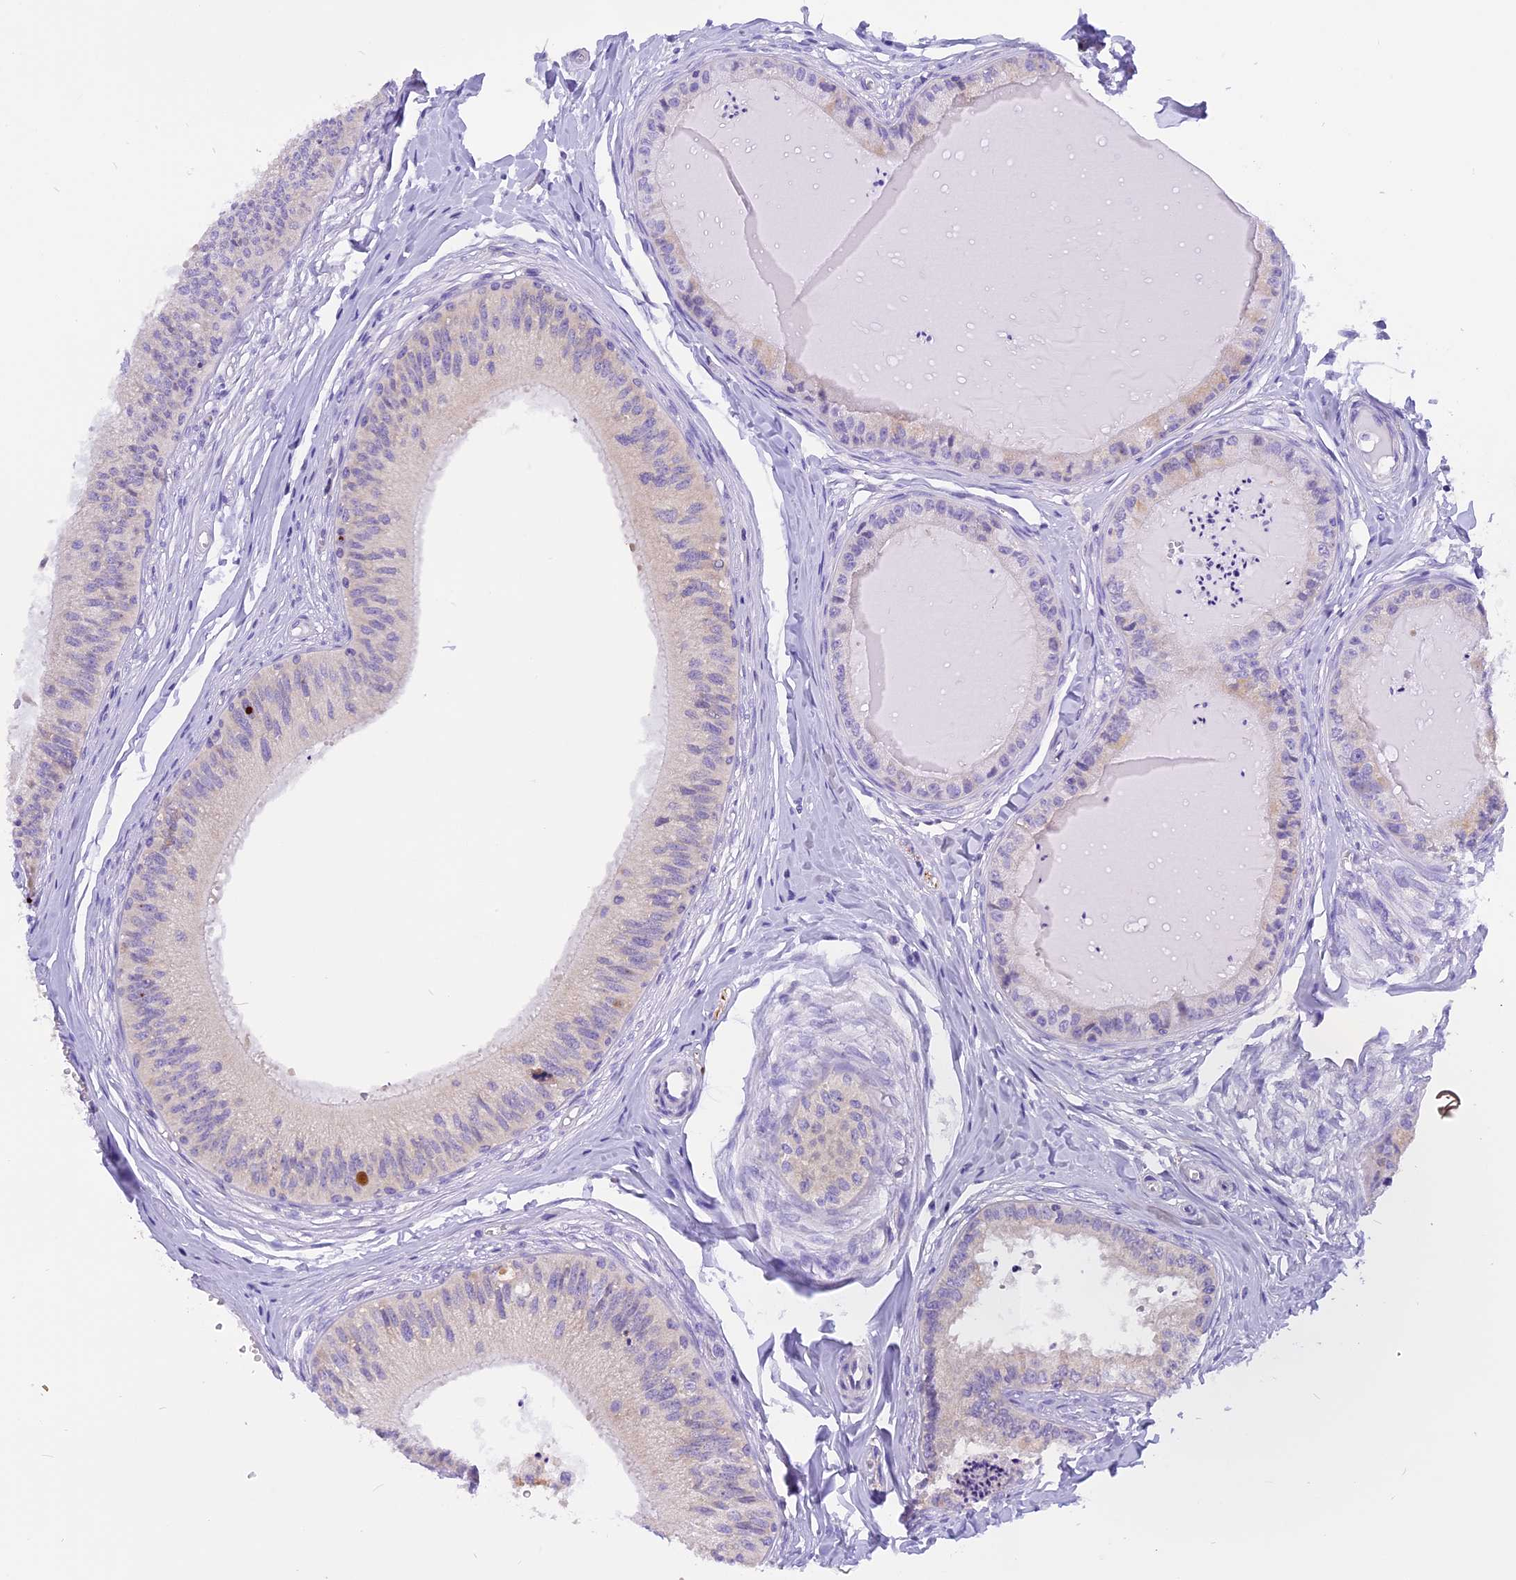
{"staining": {"intensity": "weak", "quantity": "<25%", "location": "cytoplasmic/membranous"}, "tissue": "epididymis", "cell_type": "Glandular cells", "image_type": "normal", "snomed": [{"axis": "morphology", "description": "Normal tissue, NOS"}, {"axis": "topography", "description": "Epididymis"}], "caption": "IHC photomicrograph of normal human epididymis stained for a protein (brown), which reveals no positivity in glandular cells.", "gene": "TRIM3", "patient": {"sex": "male", "age": 31}}